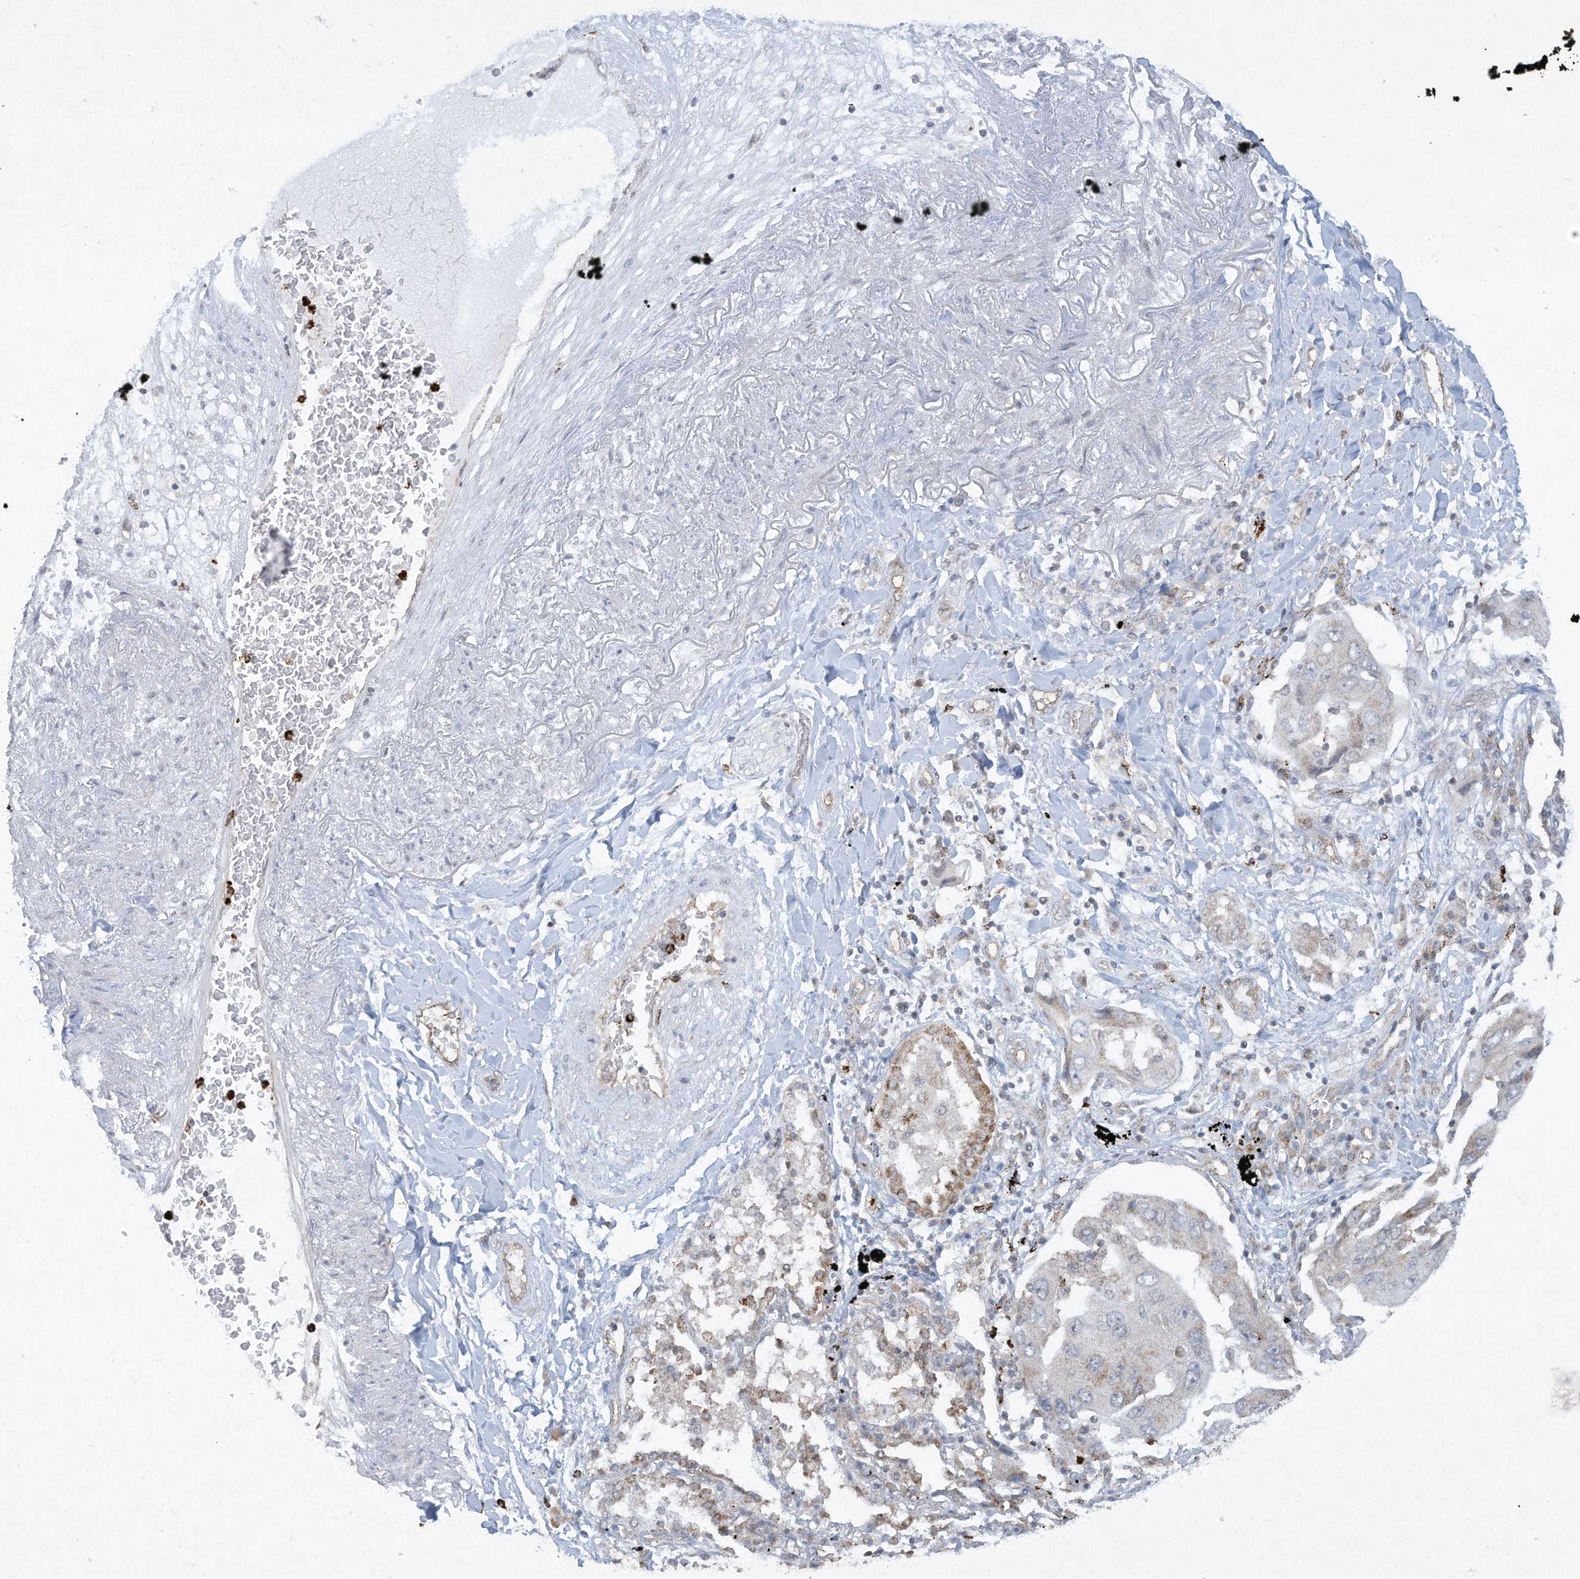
{"staining": {"intensity": "negative", "quantity": "none", "location": "none"}, "tissue": "lung cancer", "cell_type": "Tumor cells", "image_type": "cancer", "snomed": [{"axis": "morphology", "description": "Adenocarcinoma, NOS"}, {"axis": "topography", "description": "Lung"}], "caption": "Immunohistochemistry (IHC) of human lung adenocarcinoma reveals no staining in tumor cells.", "gene": "CHRNA4", "patient": {"sex": "female", "age": 65}}